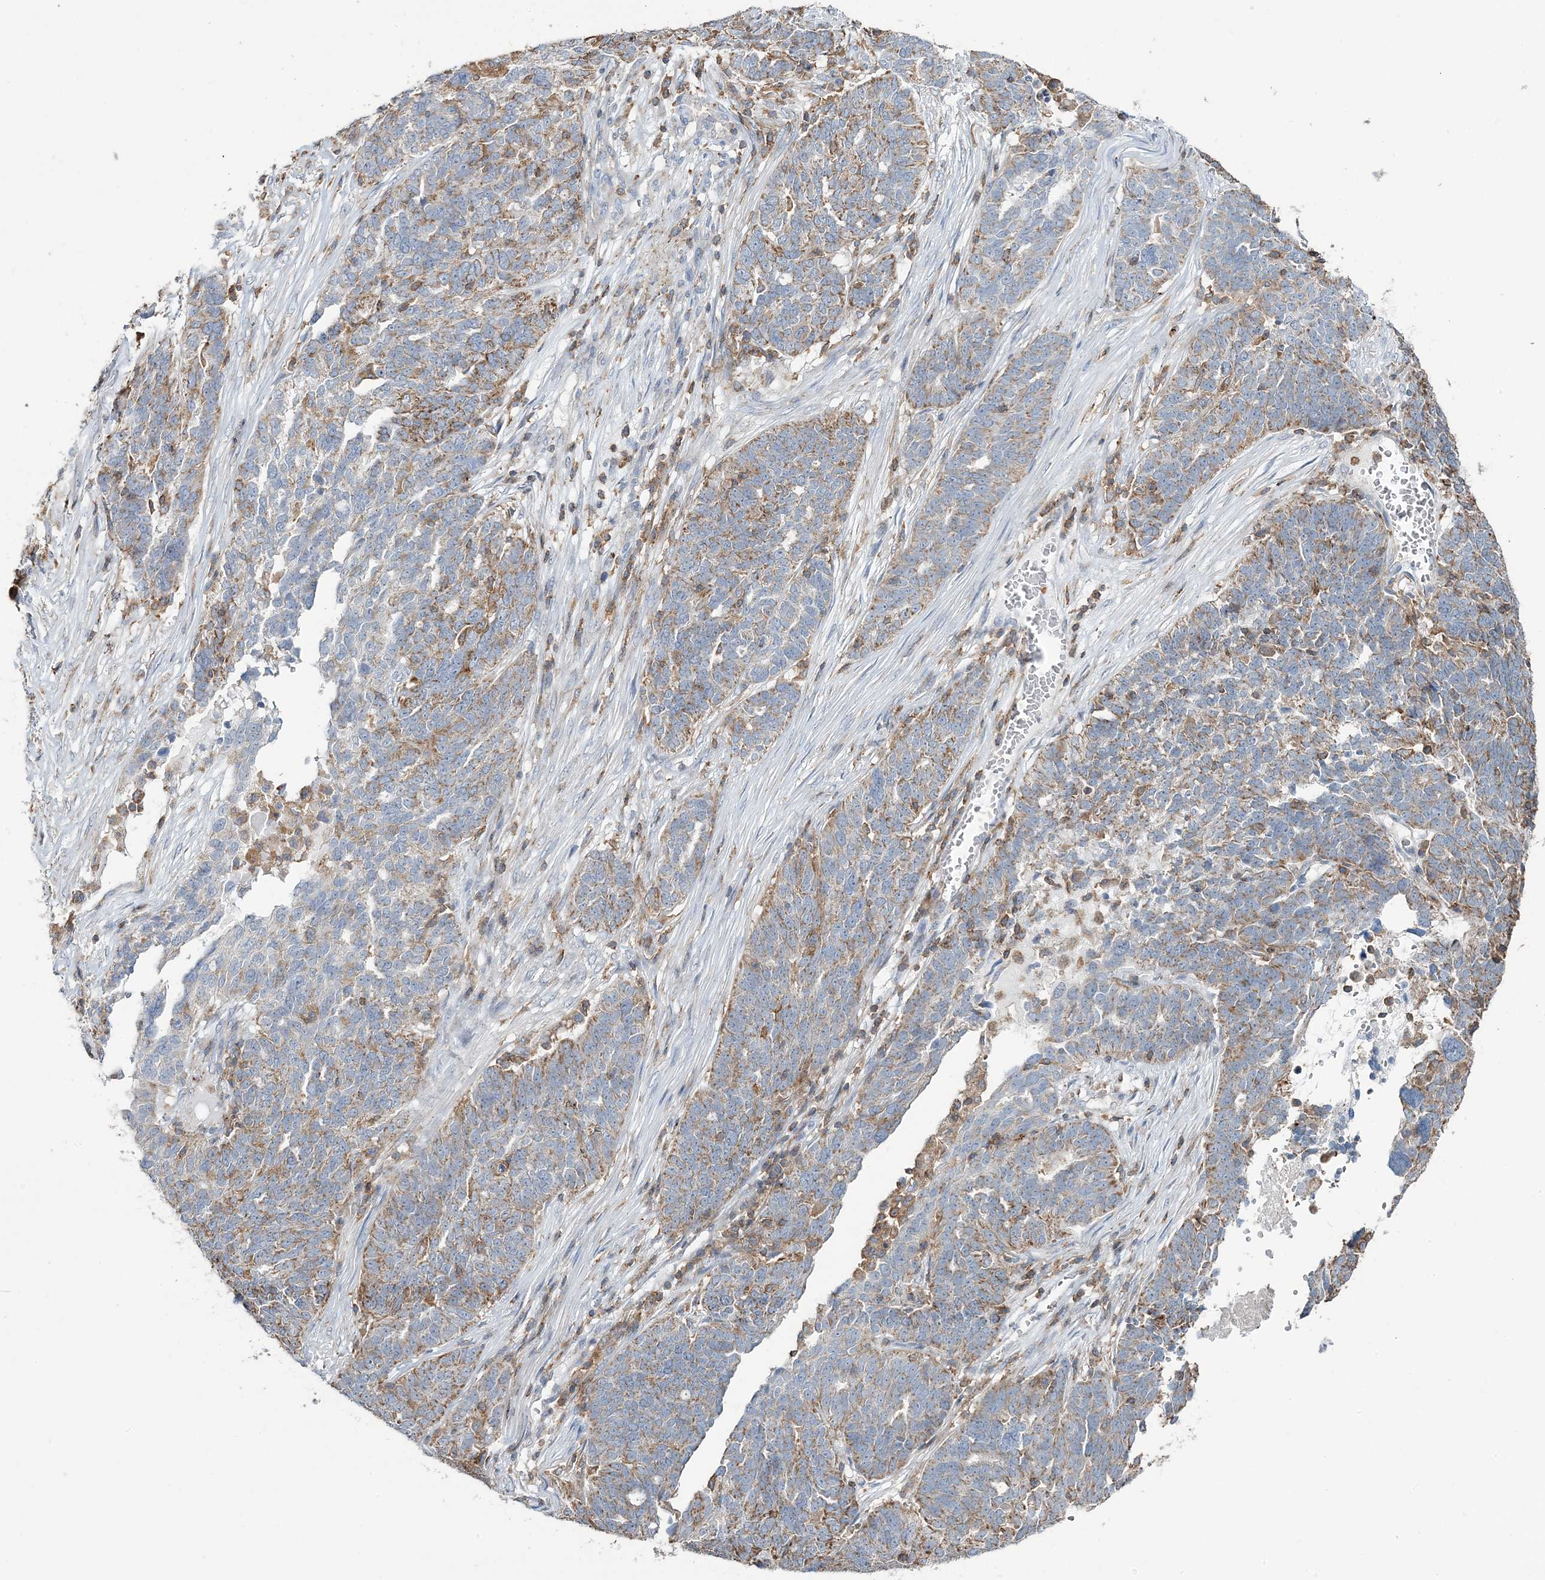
{"staining": {"intensity": "moderate", "quantity": "25%-75%", "location": "cytoplasmic/membranous"}, "tissue": "ovarian cancer", "cell_type": "Tumor cells", "image_type": "cancer", "snomed": [{"axis": "morphology", "description": "Cystadenocarcinoma, serous, NOS"}, {"axis": "topography", "description": "Ovary"}], "caption": "Immunohistochemical staining of human ovarian cancer (serous cystadenocarcinoma) demonstrates moderate cytoplasmic/membranous protein staining in approximately 25%-75% of tumor cells.", "gene": "TMLHE", "patient": {"sex": "female", "age": 59}}